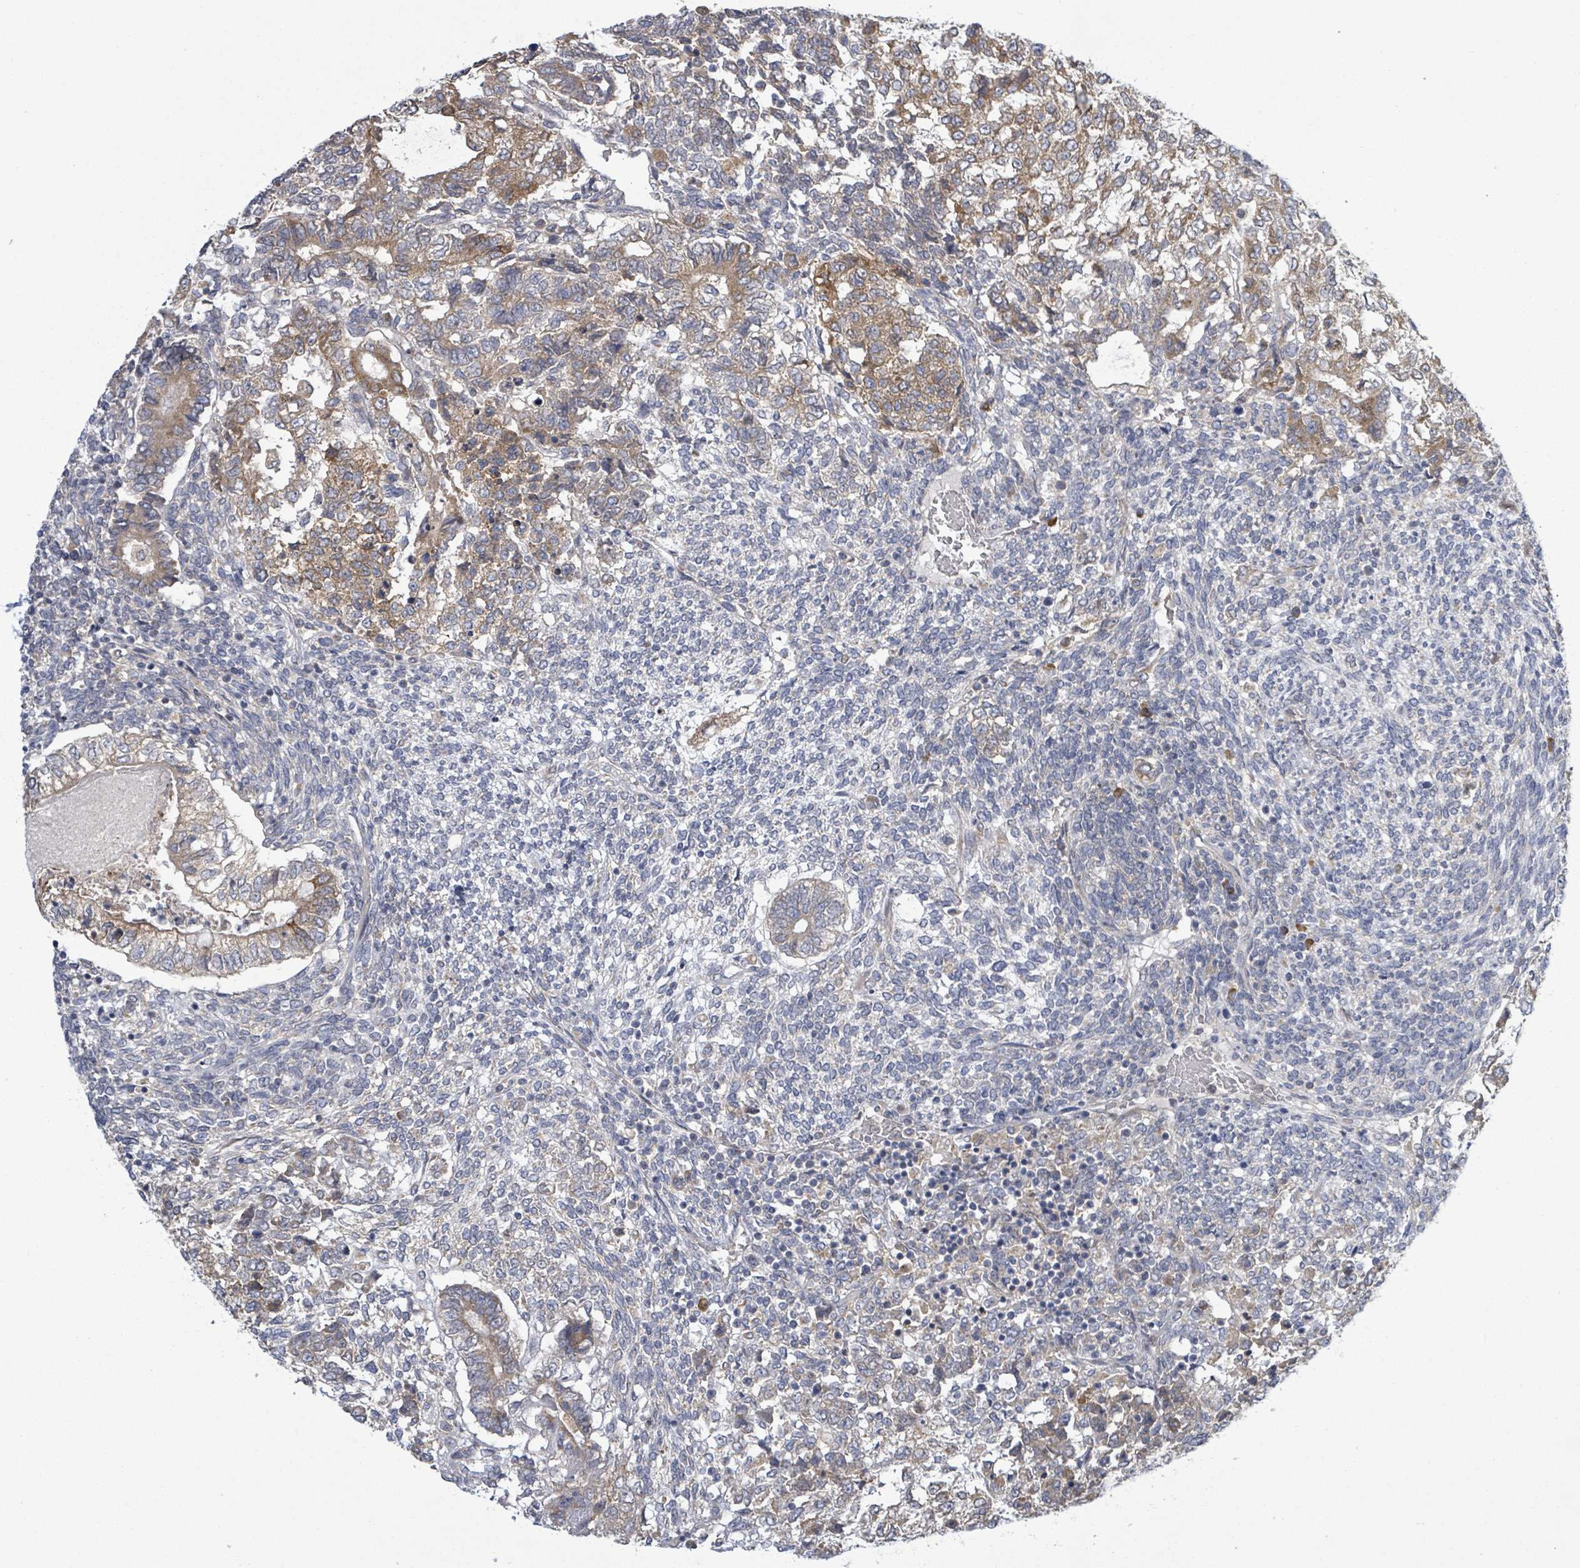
{"staining": {"intensity": "moderate", "quantity": "25%-75%", "location": "cytoplasmic/membranous"}, "tissue": "testis cancer", "cell_type": "Tumor cells", "image_type": "cancer", "snomed": [{"axis": "morphology", "description": "Carcinoma, Embryonal, NOS"}, {"axis": "topography", "description": "Testis"}], "caption": "Brown immunohistochemical staining in human testis cancer exhibits moderate cytoplasmic/membranous positivity in about 25%-75% of tumor cells.", "gene": "ATP13A1", "patient": {"sex": "male", "age": 23}}